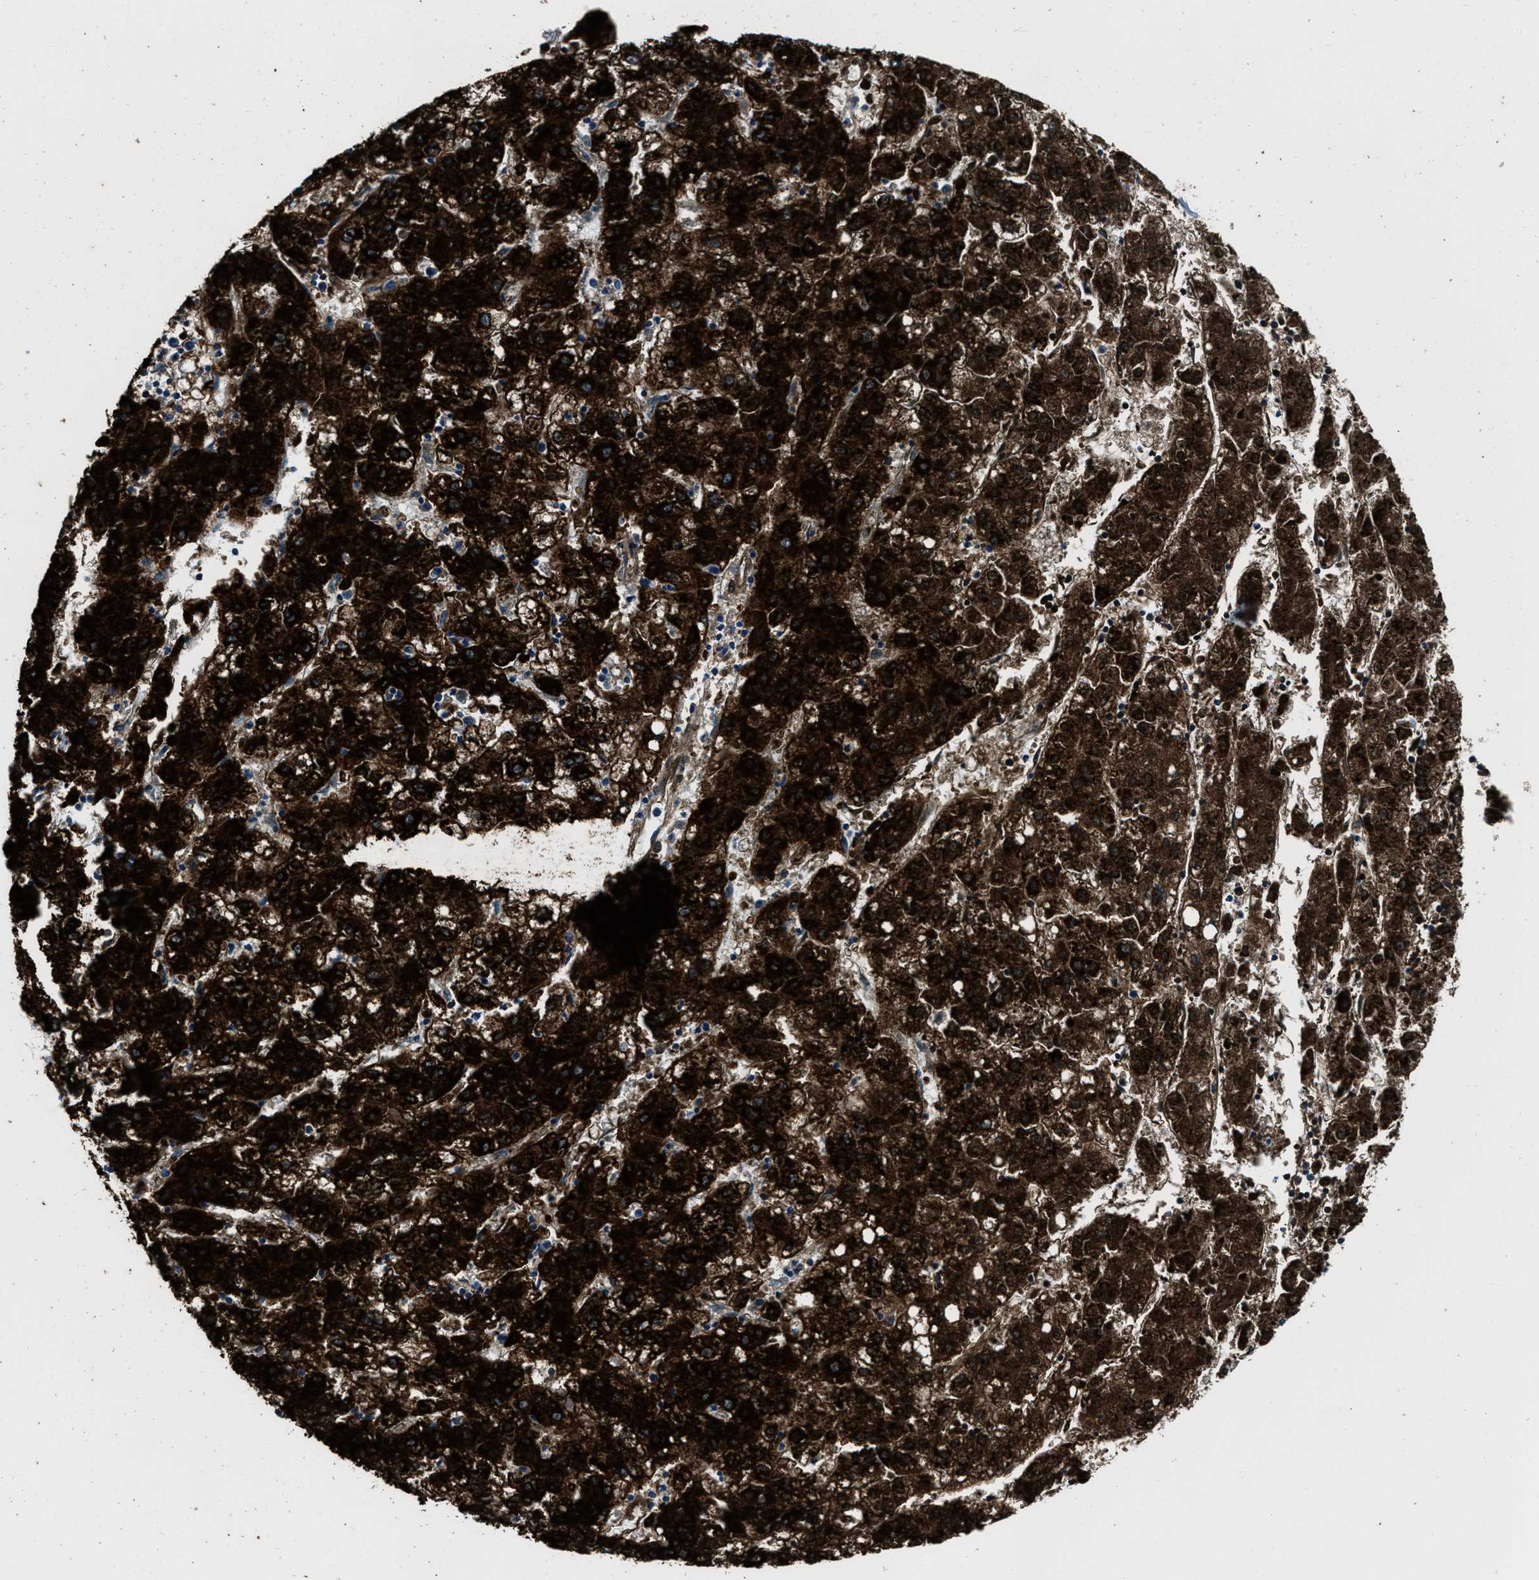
{"staining": {"intensity": "strong", "quantity": ">75%", "location": "cytoplasmic/membranous"}, "tissue": "liver cancer", "cell_type": "Tumor cells", "image_type": "cancer", "snomed": [{"axis": "morphology", "description": "Carcinoma, Hepatocellular, NOS"}, {"axis": "topography", "description": "Liver"}], "caption": "Immunohistochemical staining of human hepatocellular carcinoma (liver) reveals high levels of strong cytoplasmic/membranous protein positivity in approximately >75% of tumor cells.", "gene": "SVIL", "patient": {"sex": "male", "age": 72}}